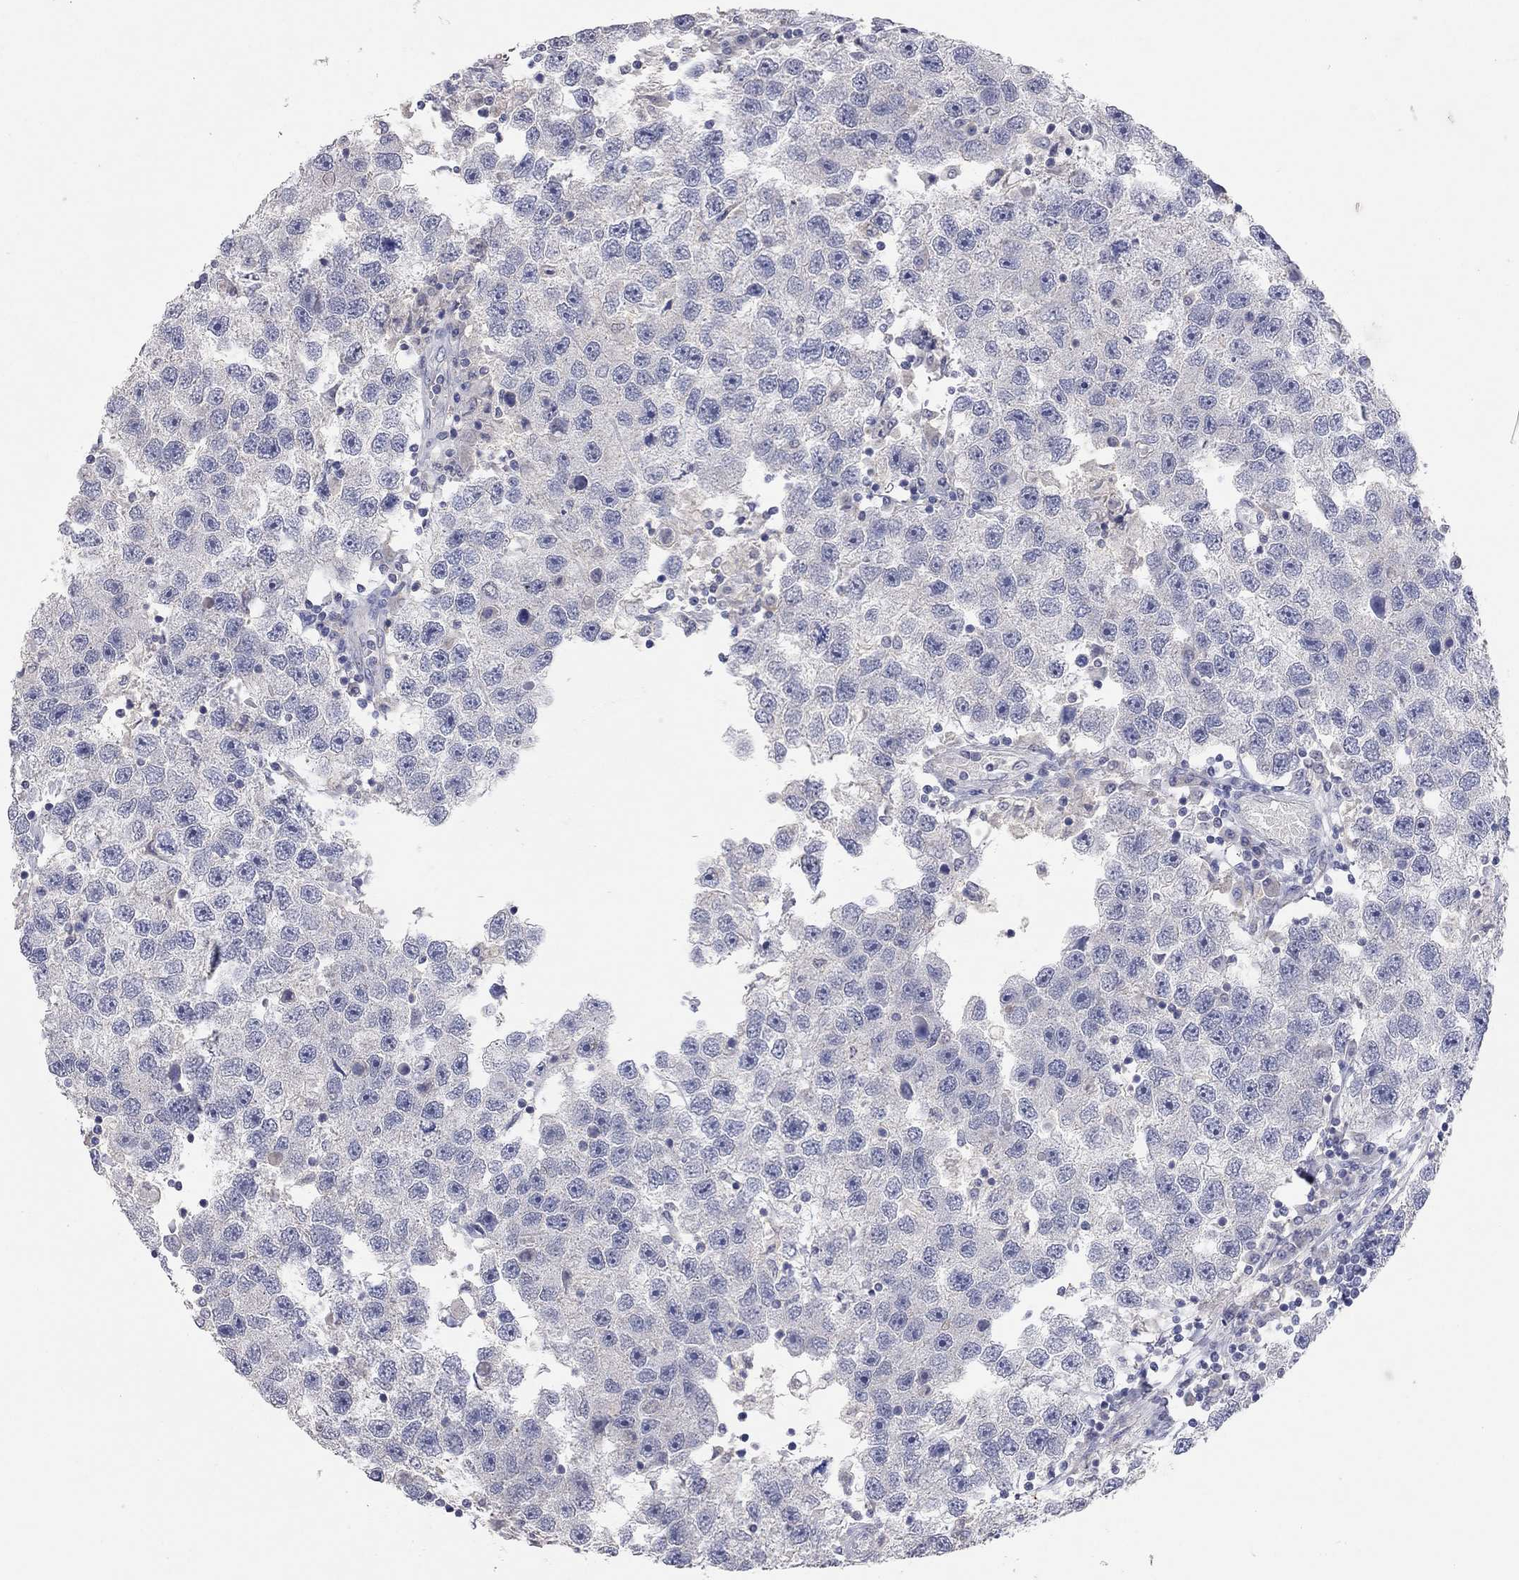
{"staining": {"intensity": "negative", "quantity": "none", "location": "none"}, "tissue": "testis cancer", "cell_type": "Tumor cells", "image_type": "cancer", "snomed": [{"axis": "morphology", "description": "Seminoma, NOS"}, {"axis": "topography", "description": "Testis"}], "caption": "A high-resolution image shows IHC staining of testis seminoma, which reveals no significant positivity in tumor cells.", "gene": "MMP13", "patient": {"sex": "male", "age": 26}}